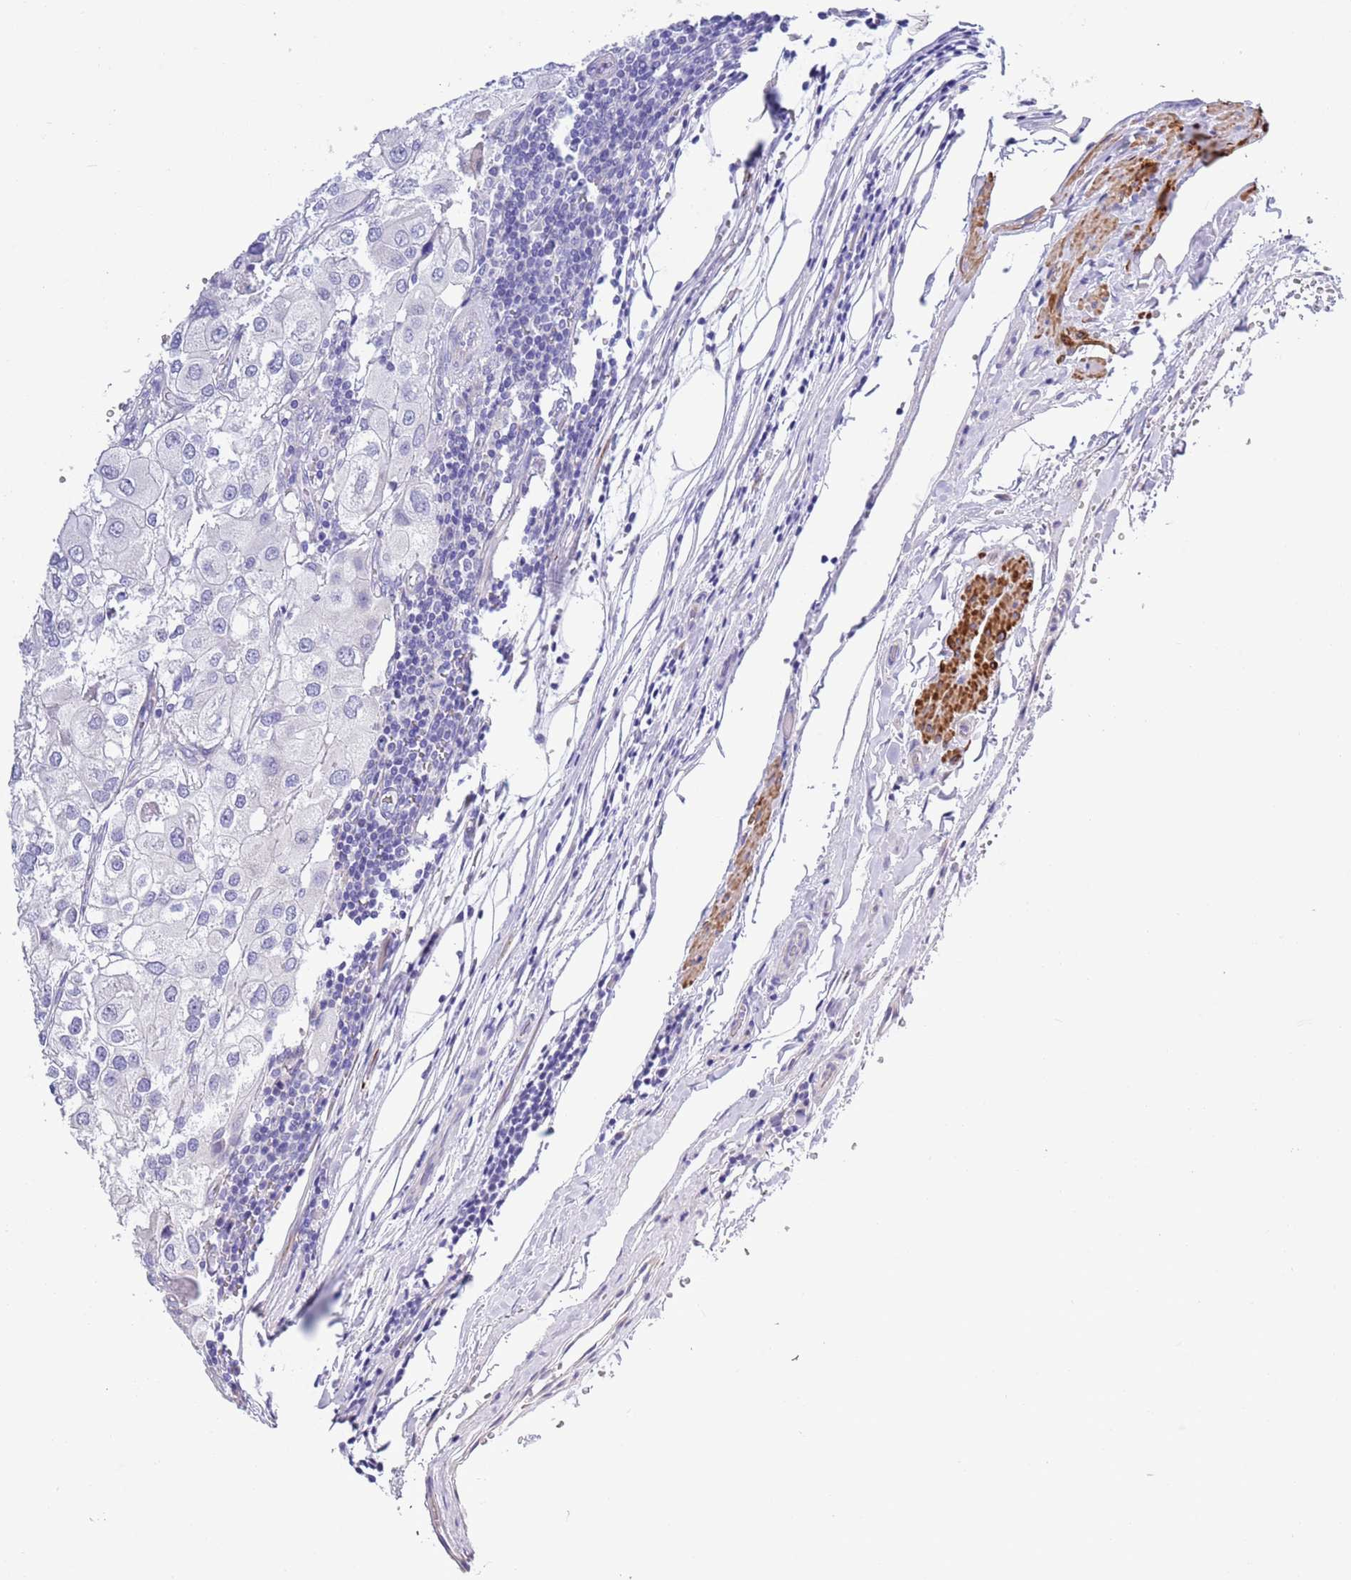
{"staining": {"intensity": "negative", "quantity": "none", "location": "none"}, "tissue": "urothelial cancer", "cell_type": "Tumor cells", "image_type": "cancer", "snomed": [{"axis": "morphology", "description": "Urothelial carcinoma, High grade"}, {"axis": "topography", "description": "Urinary bladder"}], "caption": "Tumor cells show no significant protein staining in urothelial cancer.", "gene": "NET1", "patient": {"sex": "male", "age": 64}}